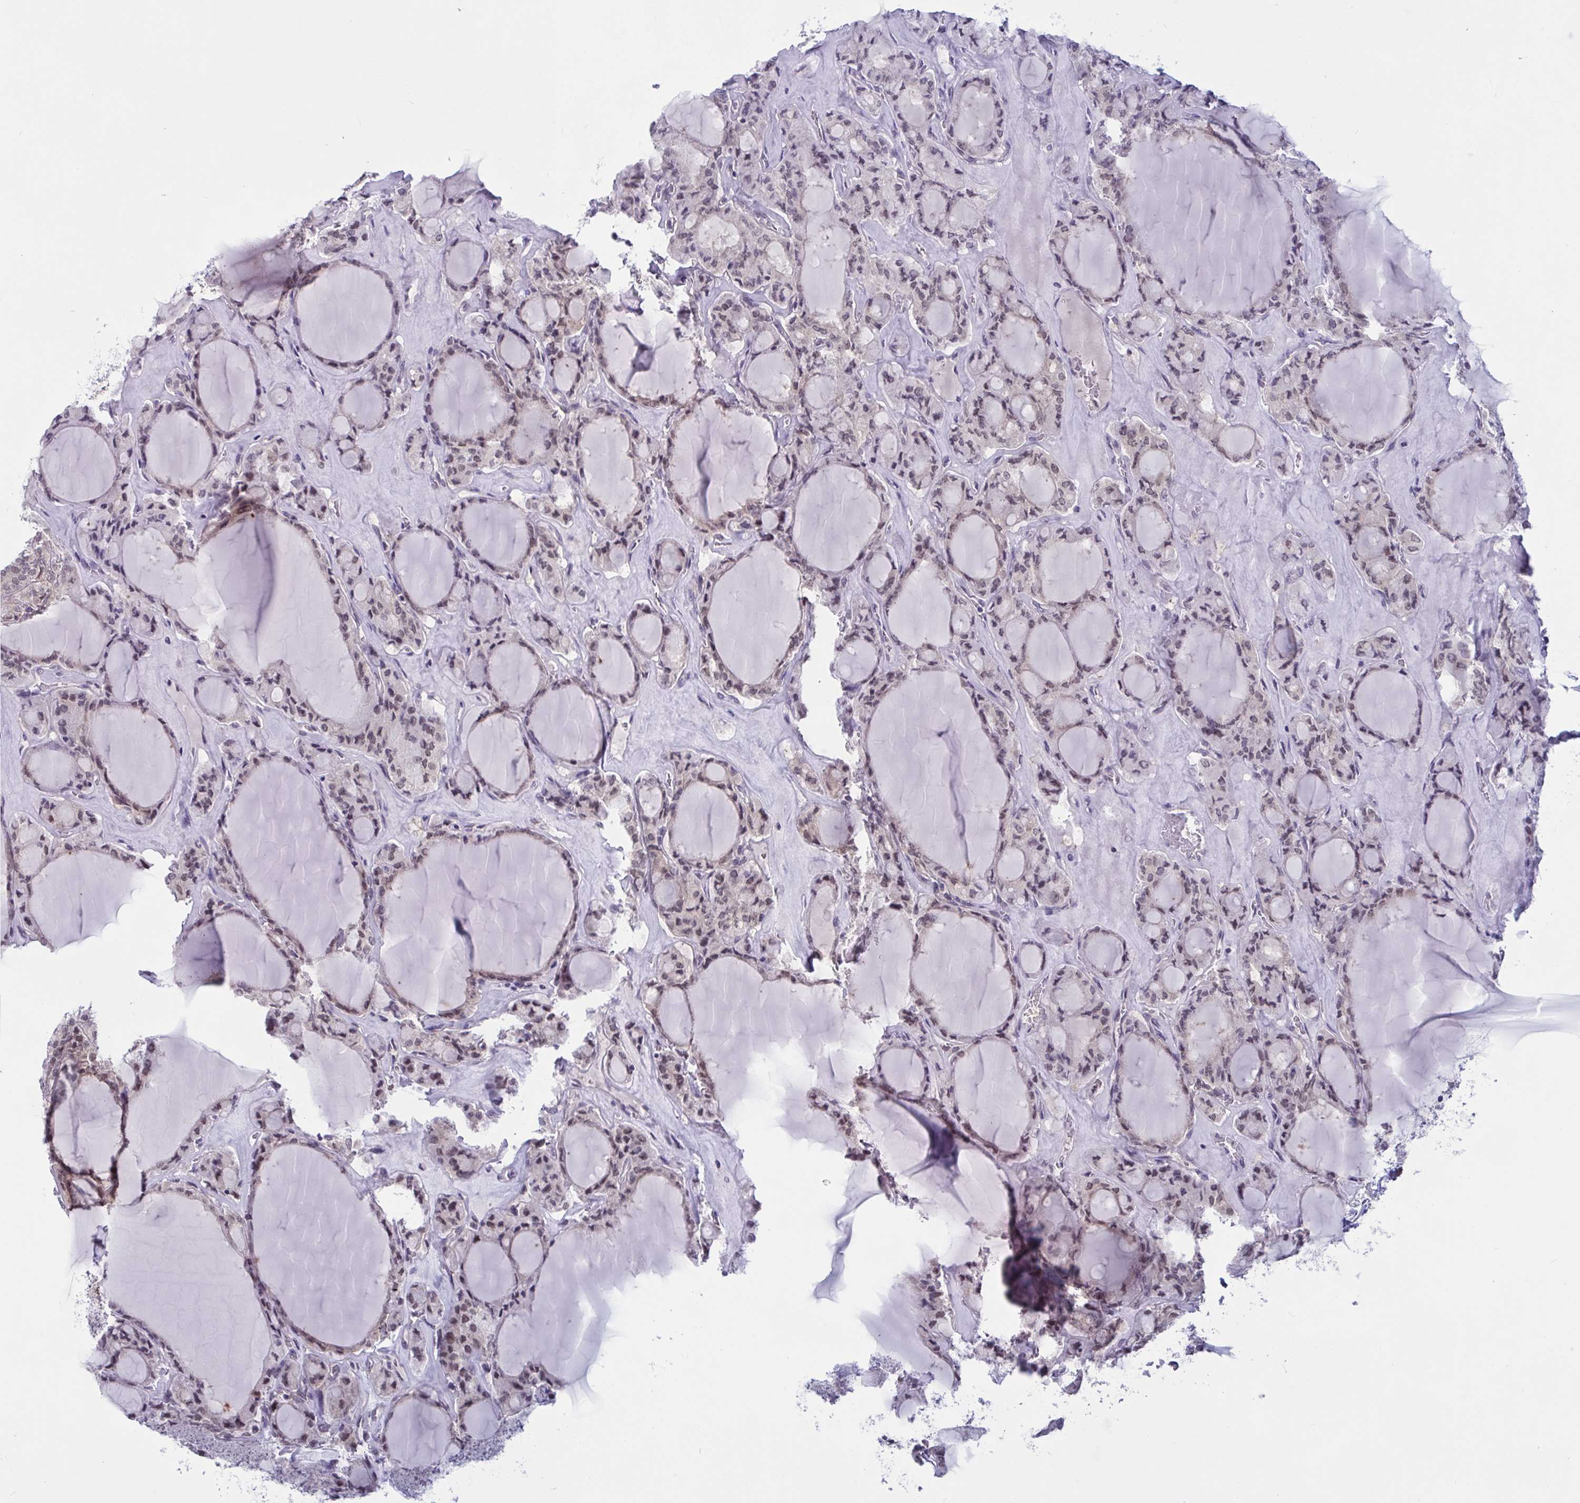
{"staining": {"intensity": "moderate", "quantity": "25%-75%", "location": "nuclear"}, "tissue": "thyroid cancer", "cell_type": "Tumor cells", "image_type": "cancer", "snomed": [{"axis": "morphology", "description": "Follicular adenoma carcinoma, NOS"}, {"axis": "topography", "description": "Thyroid gland"}], "caption": "Thyroid cancer tissue demonstrates moderate nuclear expression in approximately 25%-75% of tumor cells, visualized by immunohistochemistry.", "gene": "TSN", "patient": {"sex": "female", "age": 63}}